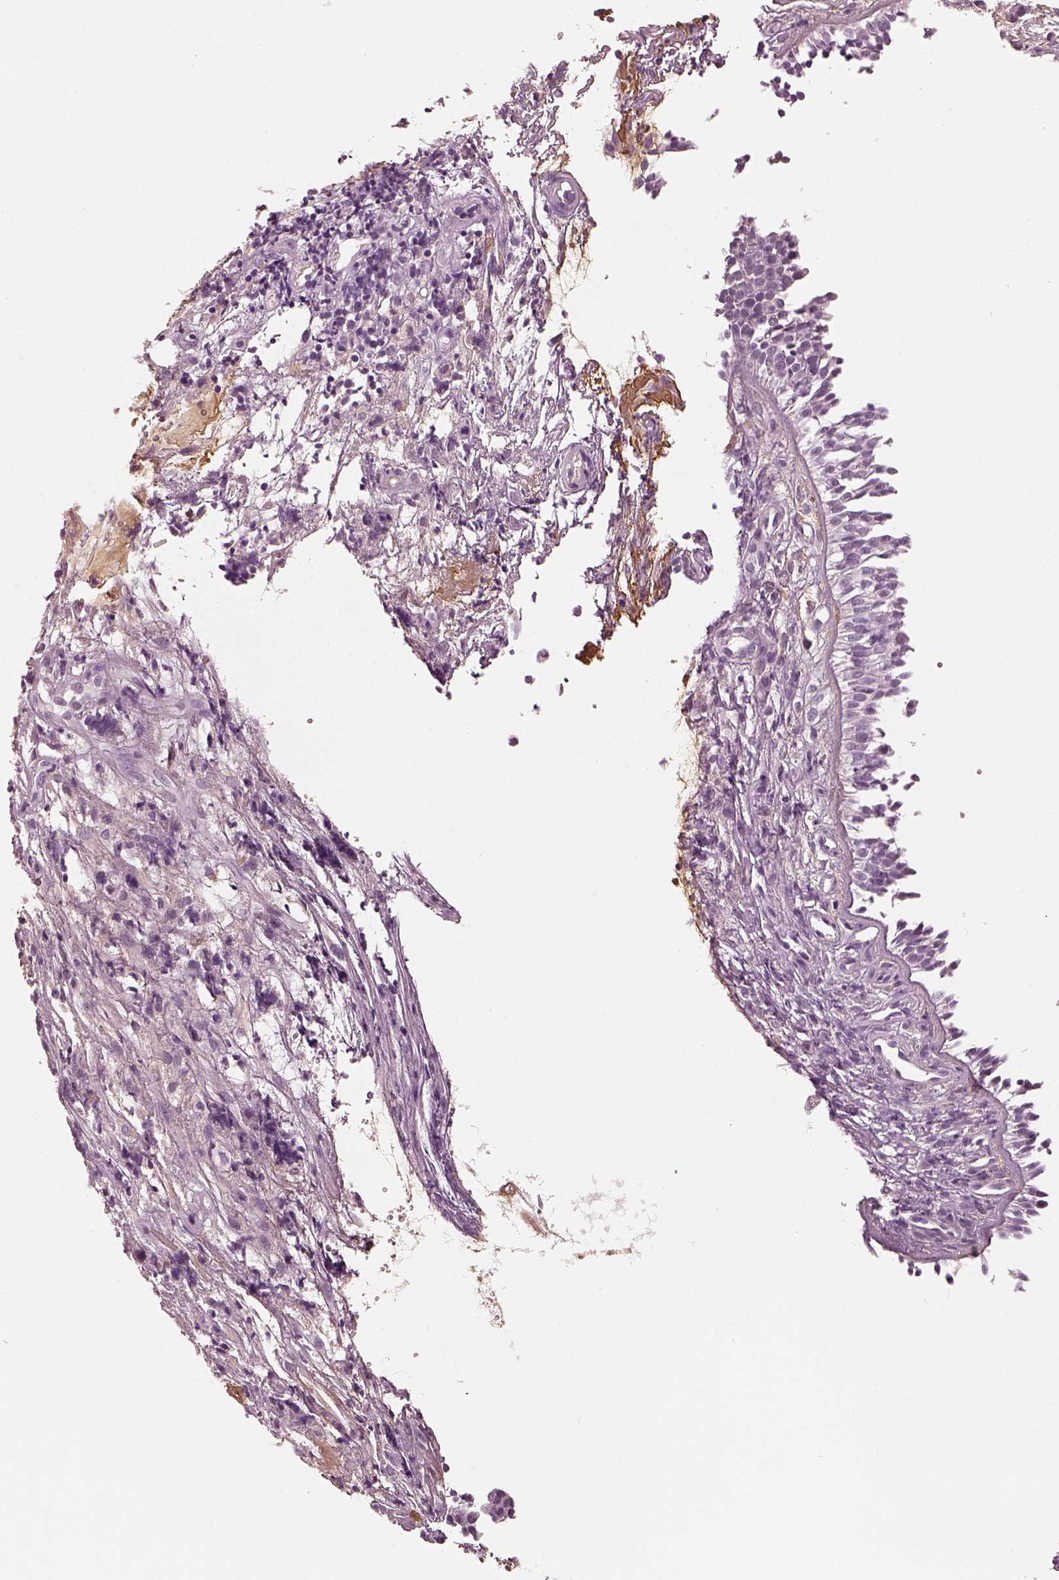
{"staining": {"intensity": "negative", "quantity": "none", "location": "none"}, "tissue": "nasopharynx", "cell_type": "Respiratory epithelial cells", "image_type": "normal", "snomed": [{"axis": "morphology", "description": "Normal tissue, NOS"}, {"axis": "topography", "description": "Nasopharynx"}], "caption": "Immunohistochemistry of benign human nasopharynx displays no positivity in respiratory epithelial cells. Nuclei are stained in blue.", "gene": "TRIM69", "patient": {"sex": "male", "age": 31}}